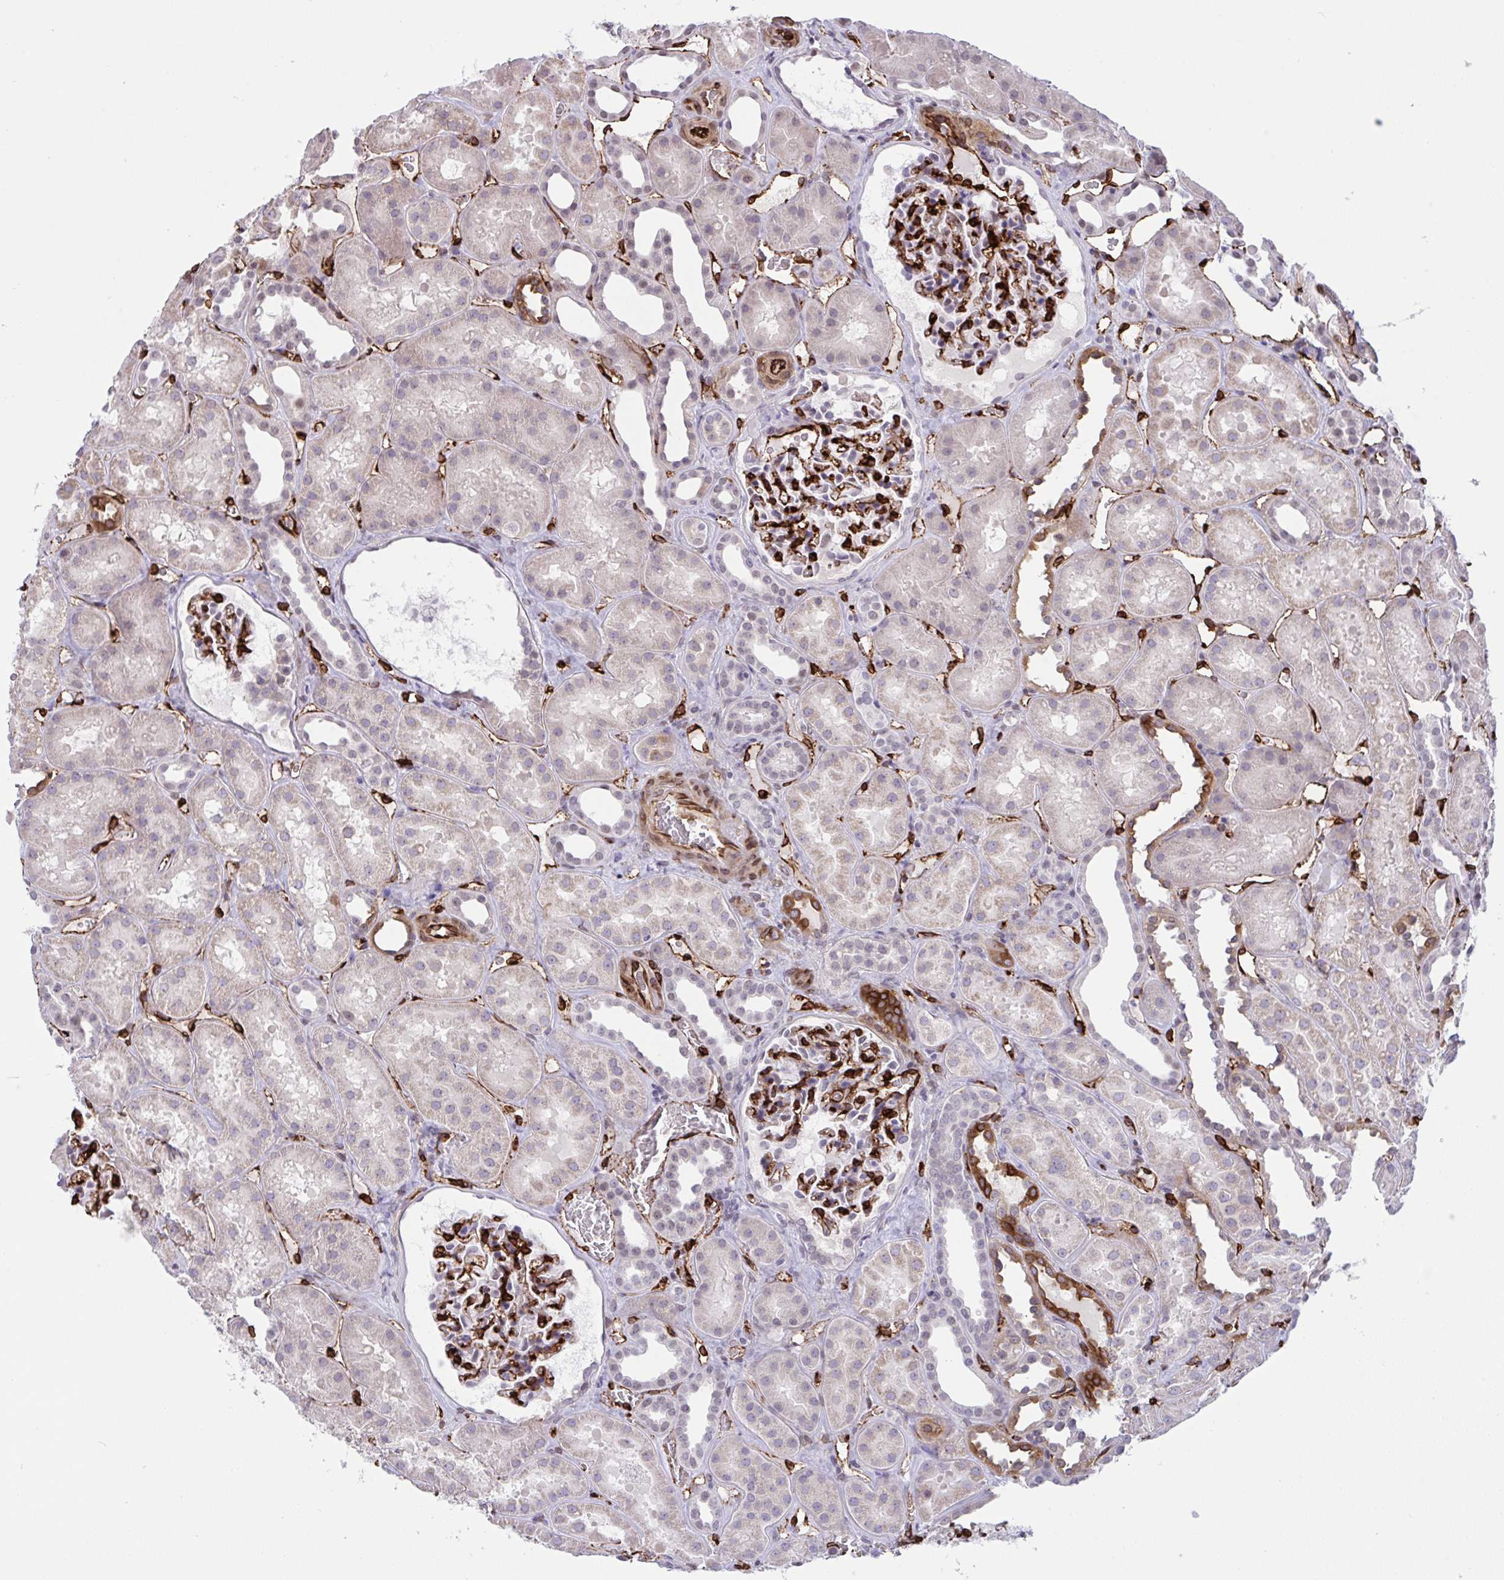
{"staining": {"intensity": "strong", "quantity": "25%-75%", "location": "cytoplasmic/membranous"}, "tissue": "kidney", "cell_type": "Cells in glomeruli", "image_type": "normal", "snomed": [{"axis": "morphology", "description": "Normal tissue, NOS"}, {"axis": "topography", "description": "Kidney"}], "caption": "Immunohistochemical staining of unremarkable kidney displays 25%-75% levels of strong cytoplasmic/membranous protein expression in approximately 25%-75% of cells in glomeruli.", "gene": "EML1", "patient": {"sex": "female", "age": 41}}